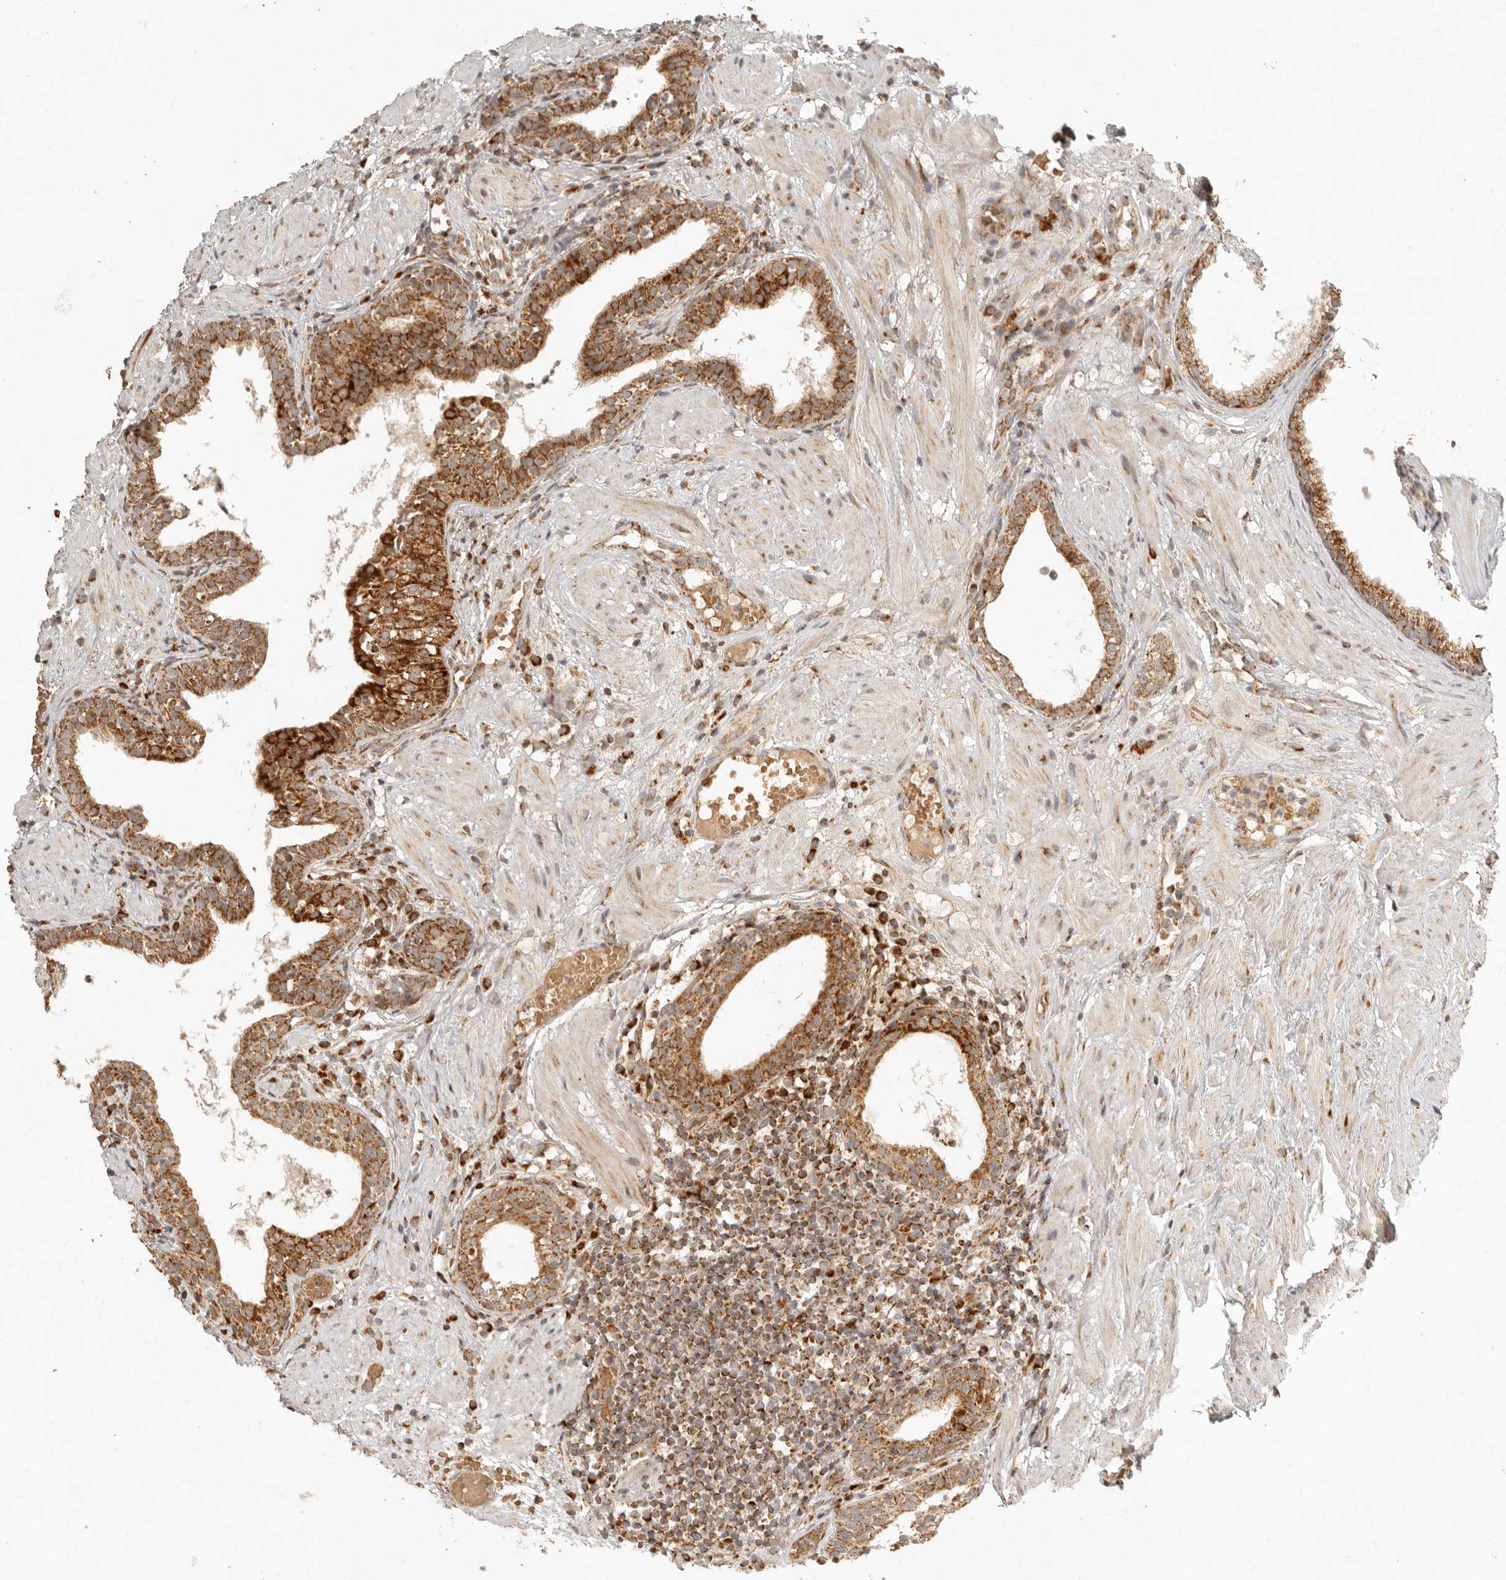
{"staining": {"intensity": "strong", "quantity": ">75%", "location": "cytoplasmic/membranous"}, "tissue": "prostate cancer", "cell_type": "Tumor cells", "image_type": "cancer", "snomed": [{"axis": "morphology", "description": "Adenocarcinoma, Low grade"}, {"axis": "topography", "description": "Prostate"}], "caption": "Adenocarcinoma (low-grade) (prostate) was stained to show a protein in brown. There is high levels of strong cytoplasmic/membranous expression in about >75% of tumor cells. The staining is performed using DAB brown chromogen to label protein expression. The nuclei are counter-stained blue using hematoxylin.", "gene": "MRPL55", "patient": {"sex": "male", "age": 88}}